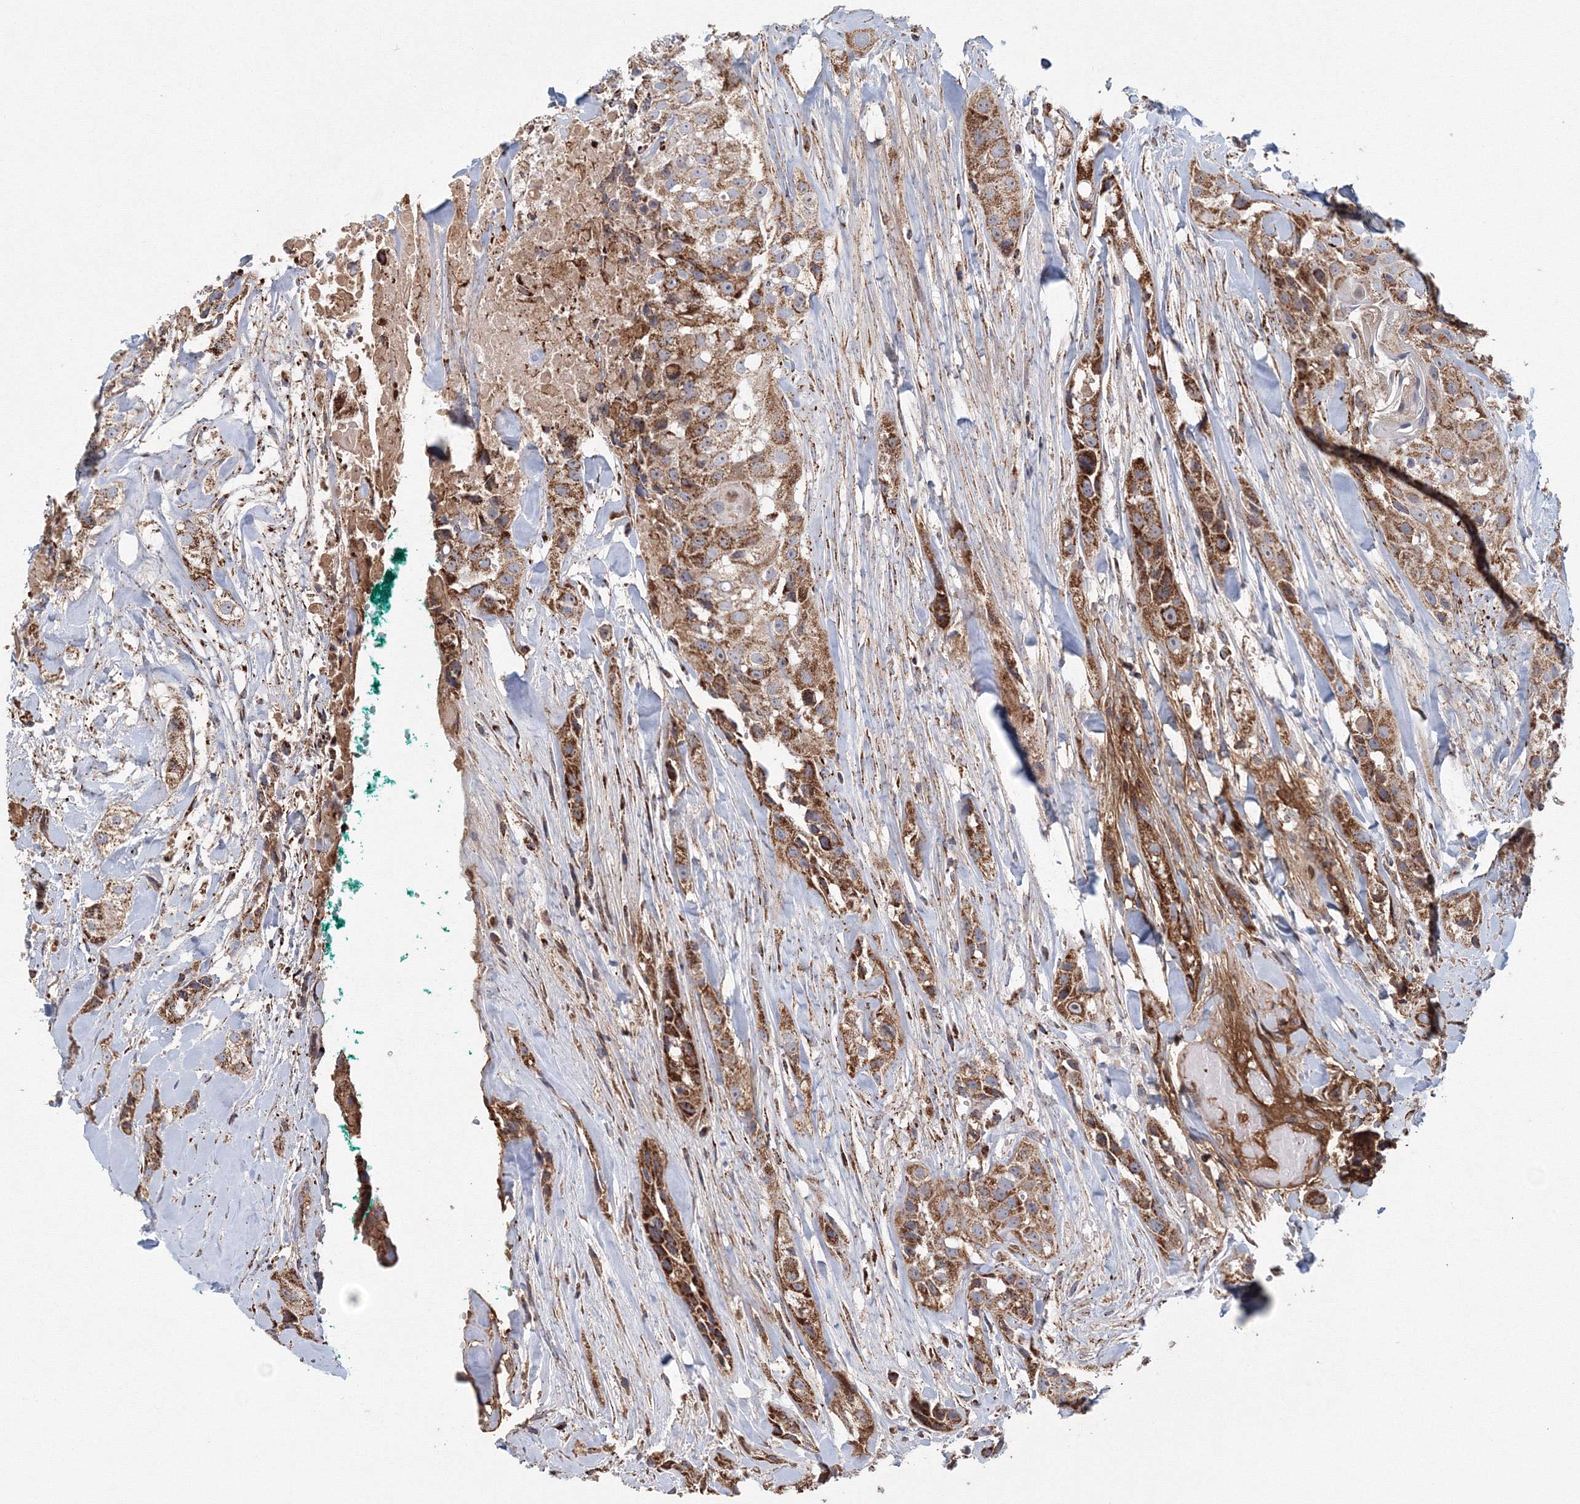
{"staining": {"intensity": "strong", "quantity": ">75%", "location": "cytoplasmic/membranous"}, "tissue": "head and neck cancer", "cell_type": "Tumor cells", "image_type": "cancer", "snomed": [{"axis": "morphology", "description": "Normal tissue, NOS"}, {"axis": "morphology", "description": "Squamous cell carcinoma, NOS"}, {"axis": "topography", "description": "Skeletal muscle"}, {"axis": "topography", "description": "Head-Neck"}], "caption": "This is a micrograph of IHC staining of squamous cell carcinoma (head and neck), which shows strong expression in the cytoplasmic/membranous of tumor cells.", "gene": "GRPEL1", "patient": {"sex": "male", "age": 51}}